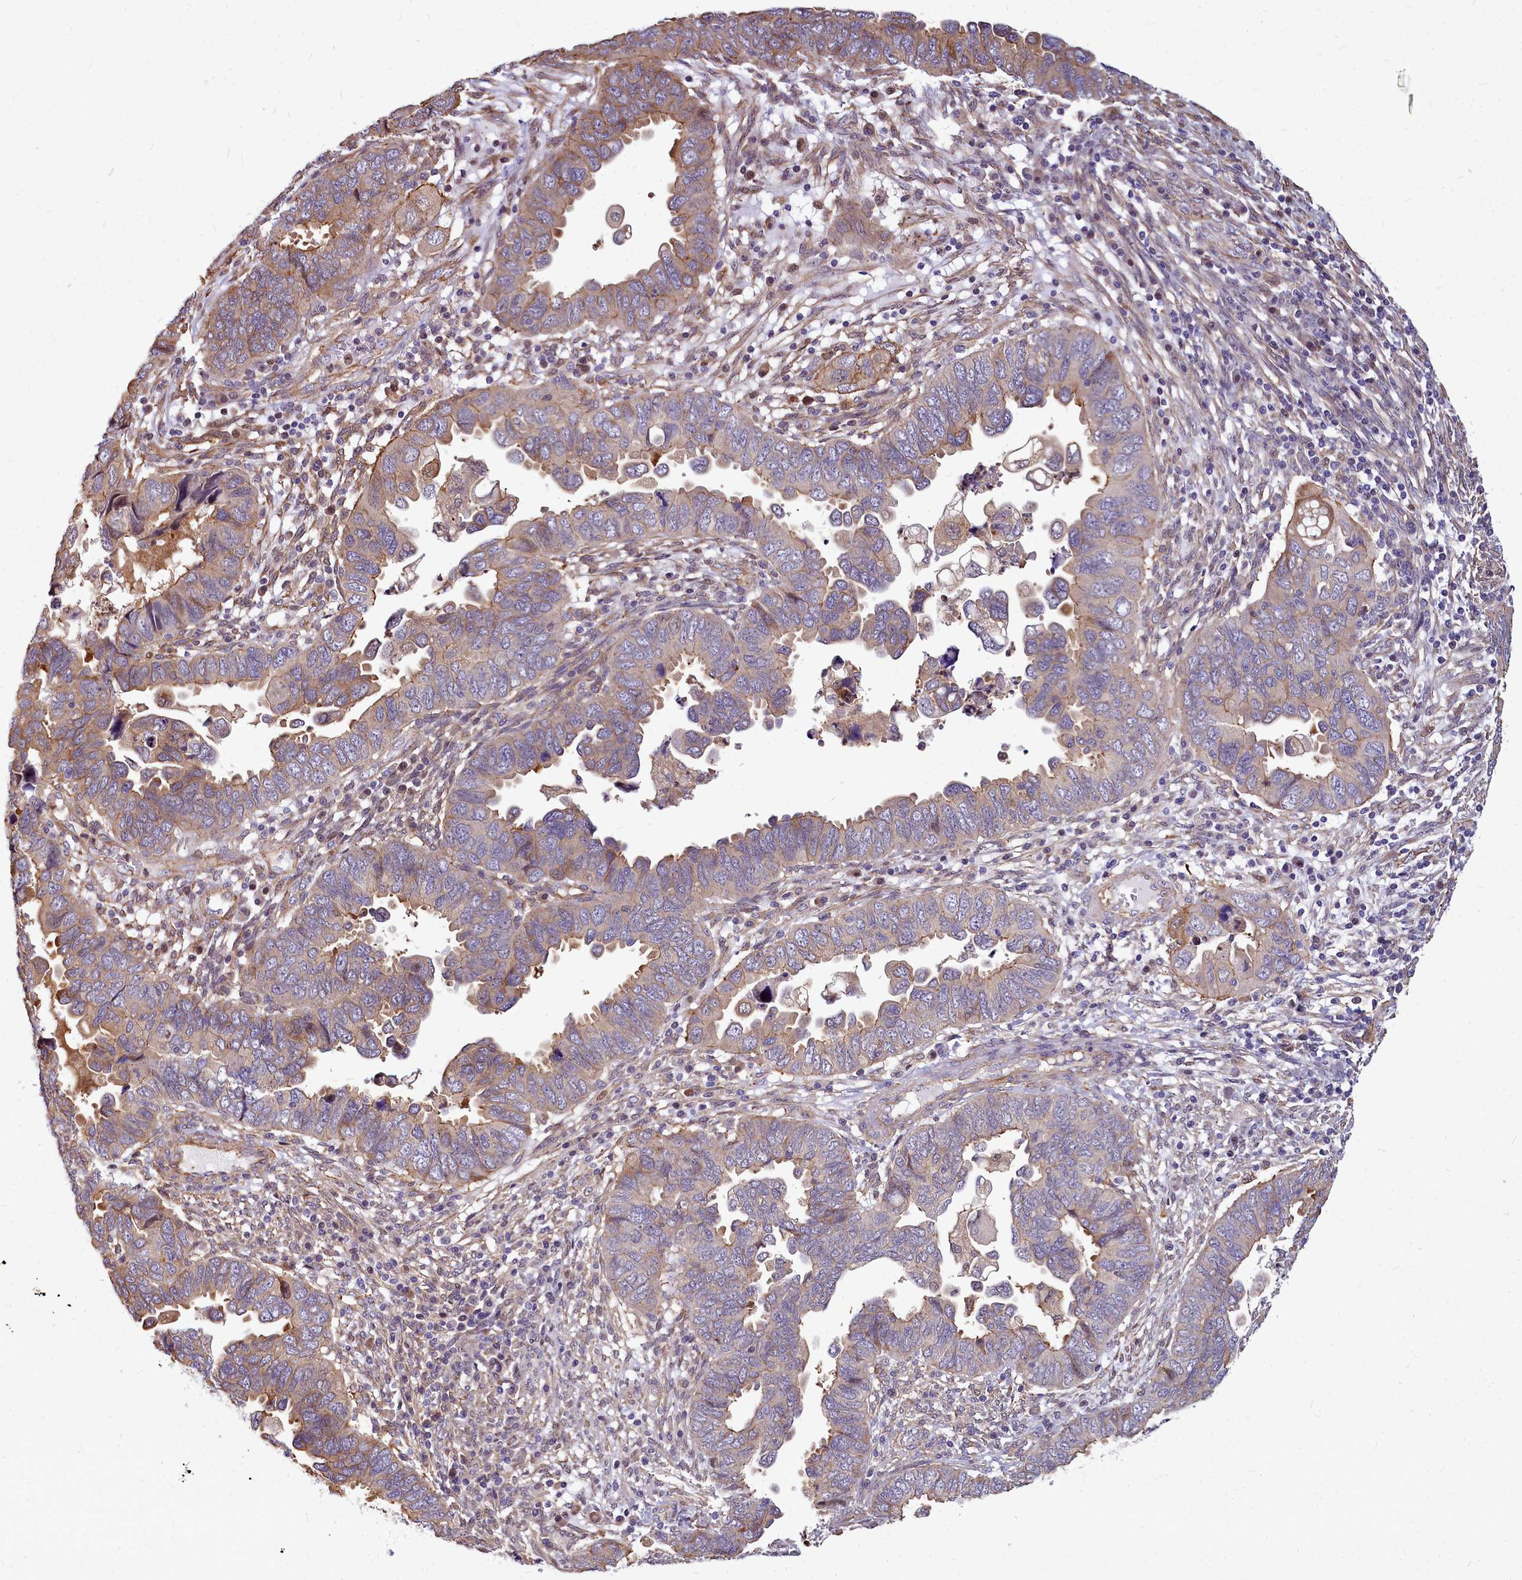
{"staining": {"intensity": "weak", "quantity": "25%-75%", "location": "cytoplasmic/membranous"}, "tissue": "endometrial cancer", "cell_type": "Tumor cells", "image_type": "cancer", "snomed": [{"axis": "morphology", "description": "Adenocarcinoma, NOS"}, {"axis": "topography", "description": "Endometrium"}], "caption": "Immunohistochemistry (IHC) micrograph of neoplastic tissue: human endometrial cancer (adenocarcinoma) stained using immunohistochemistry exhibits low levels of weak protein expression localized specifically in the cytoplasmic/membranous of tumor cells, appearing as a cytoplasmic/membranous brown color.", "gene": "TTC5", "patient": {"sex": "female", "age": 79}}